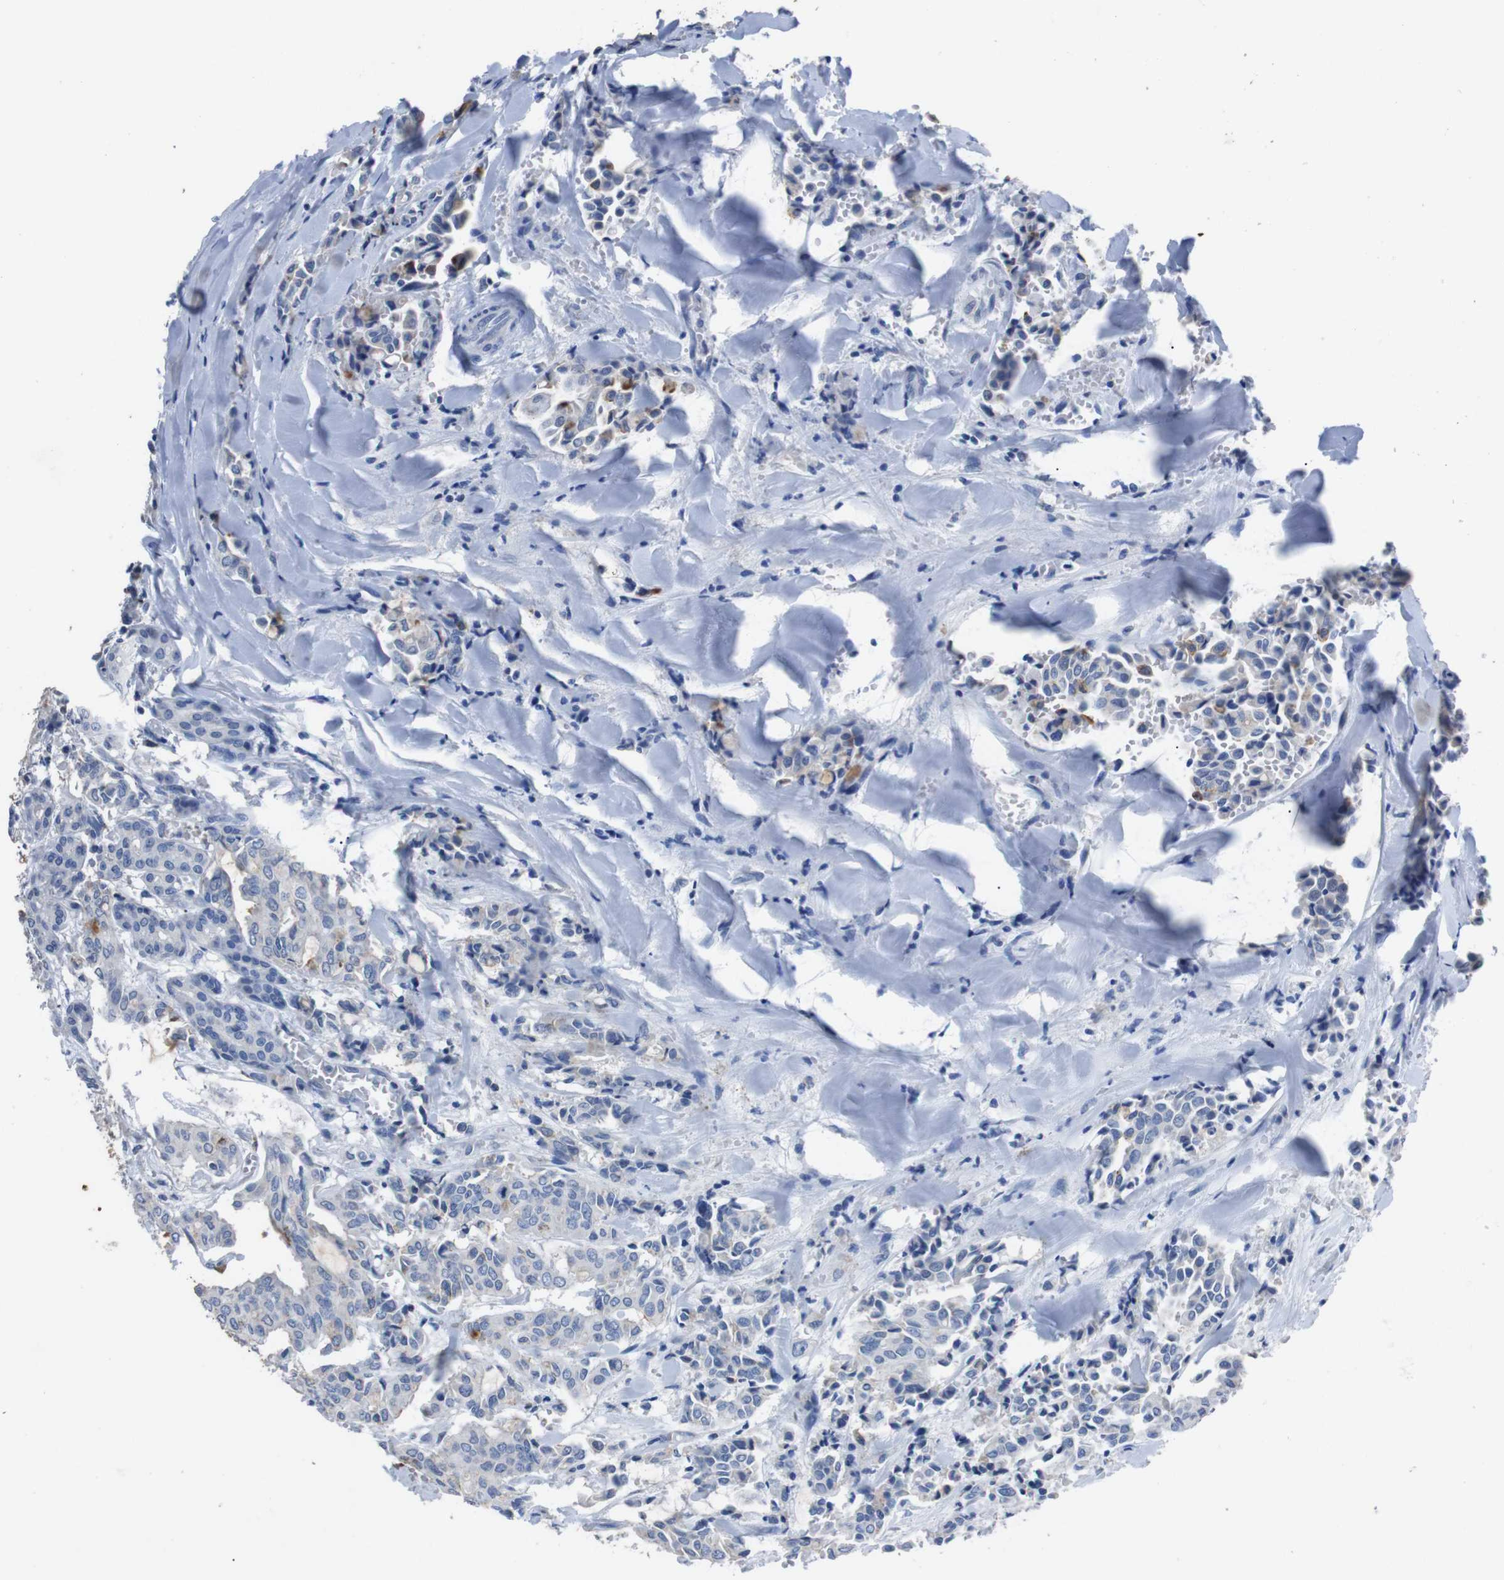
{"staining": {"intensity": "weak", "quantity": "<25%", "location": "cytoplasmic/membranous"}, "tissue": "head and neck cancer", "cell_type": "Tumor cells", "image_type": "cancer", "snomed": [{"axis": "morphology", "description": "Adenocarcinoma, NOS"}, {"axis": "topography", "description": "Salivary gland"}, {"axis": "topography", "description": "Head-Neck"}], "caption": "Immunohistochemistry (IHC) histopathology image of neoplastic tissue: head and neck cancer (adenocarcinoma) stained with DAB demonstrates no significant protein positivity in tumor cells.", "gene": "GJB2", "patient": {"sex": "female", "age": 59}}